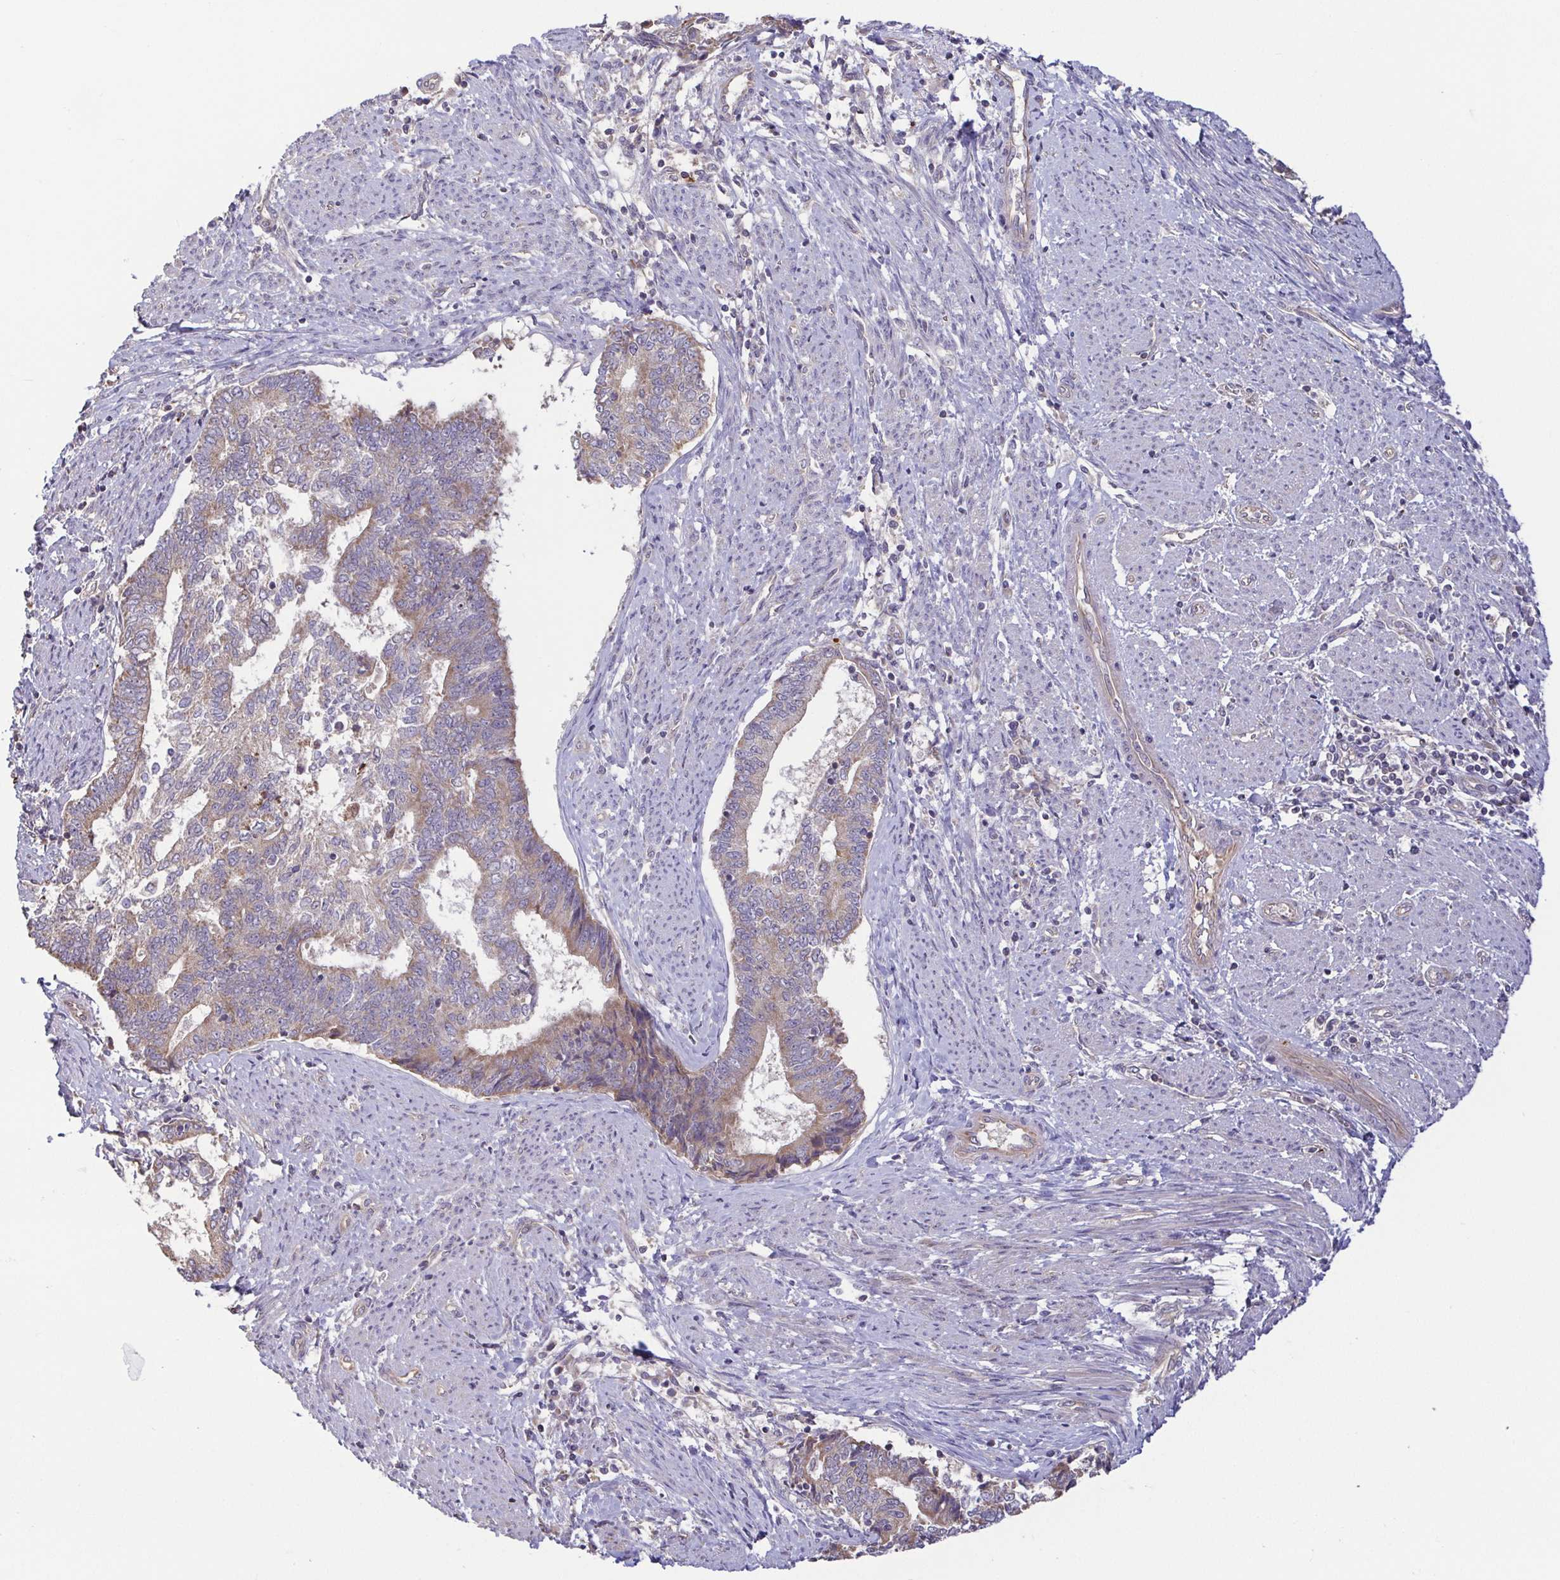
{"staining": {"intensity": "weak", "quantity": "25%-75%", "location": "cytoplasmic/membranous"}, "tissue": "endometrial cancer", "cell_type": "Tumor cells", "image_type": "cancer", "snomed": [{"axis": "morphology", "description": "Adenocarcinoma, NOS"}, {"axis": "topography", "description": "Endometrium"}], "caption": "This photomicrograph reveals adenocarcinoma (endometrial) stained with IHC to label a protein in brown. The cytoplasmic/membranous of tumor cells show weak positivity for the protein. Nuclei are counter-stained blue.", "gene": "OSBPL7", "patient": {"sex": "female", "age": 65}}